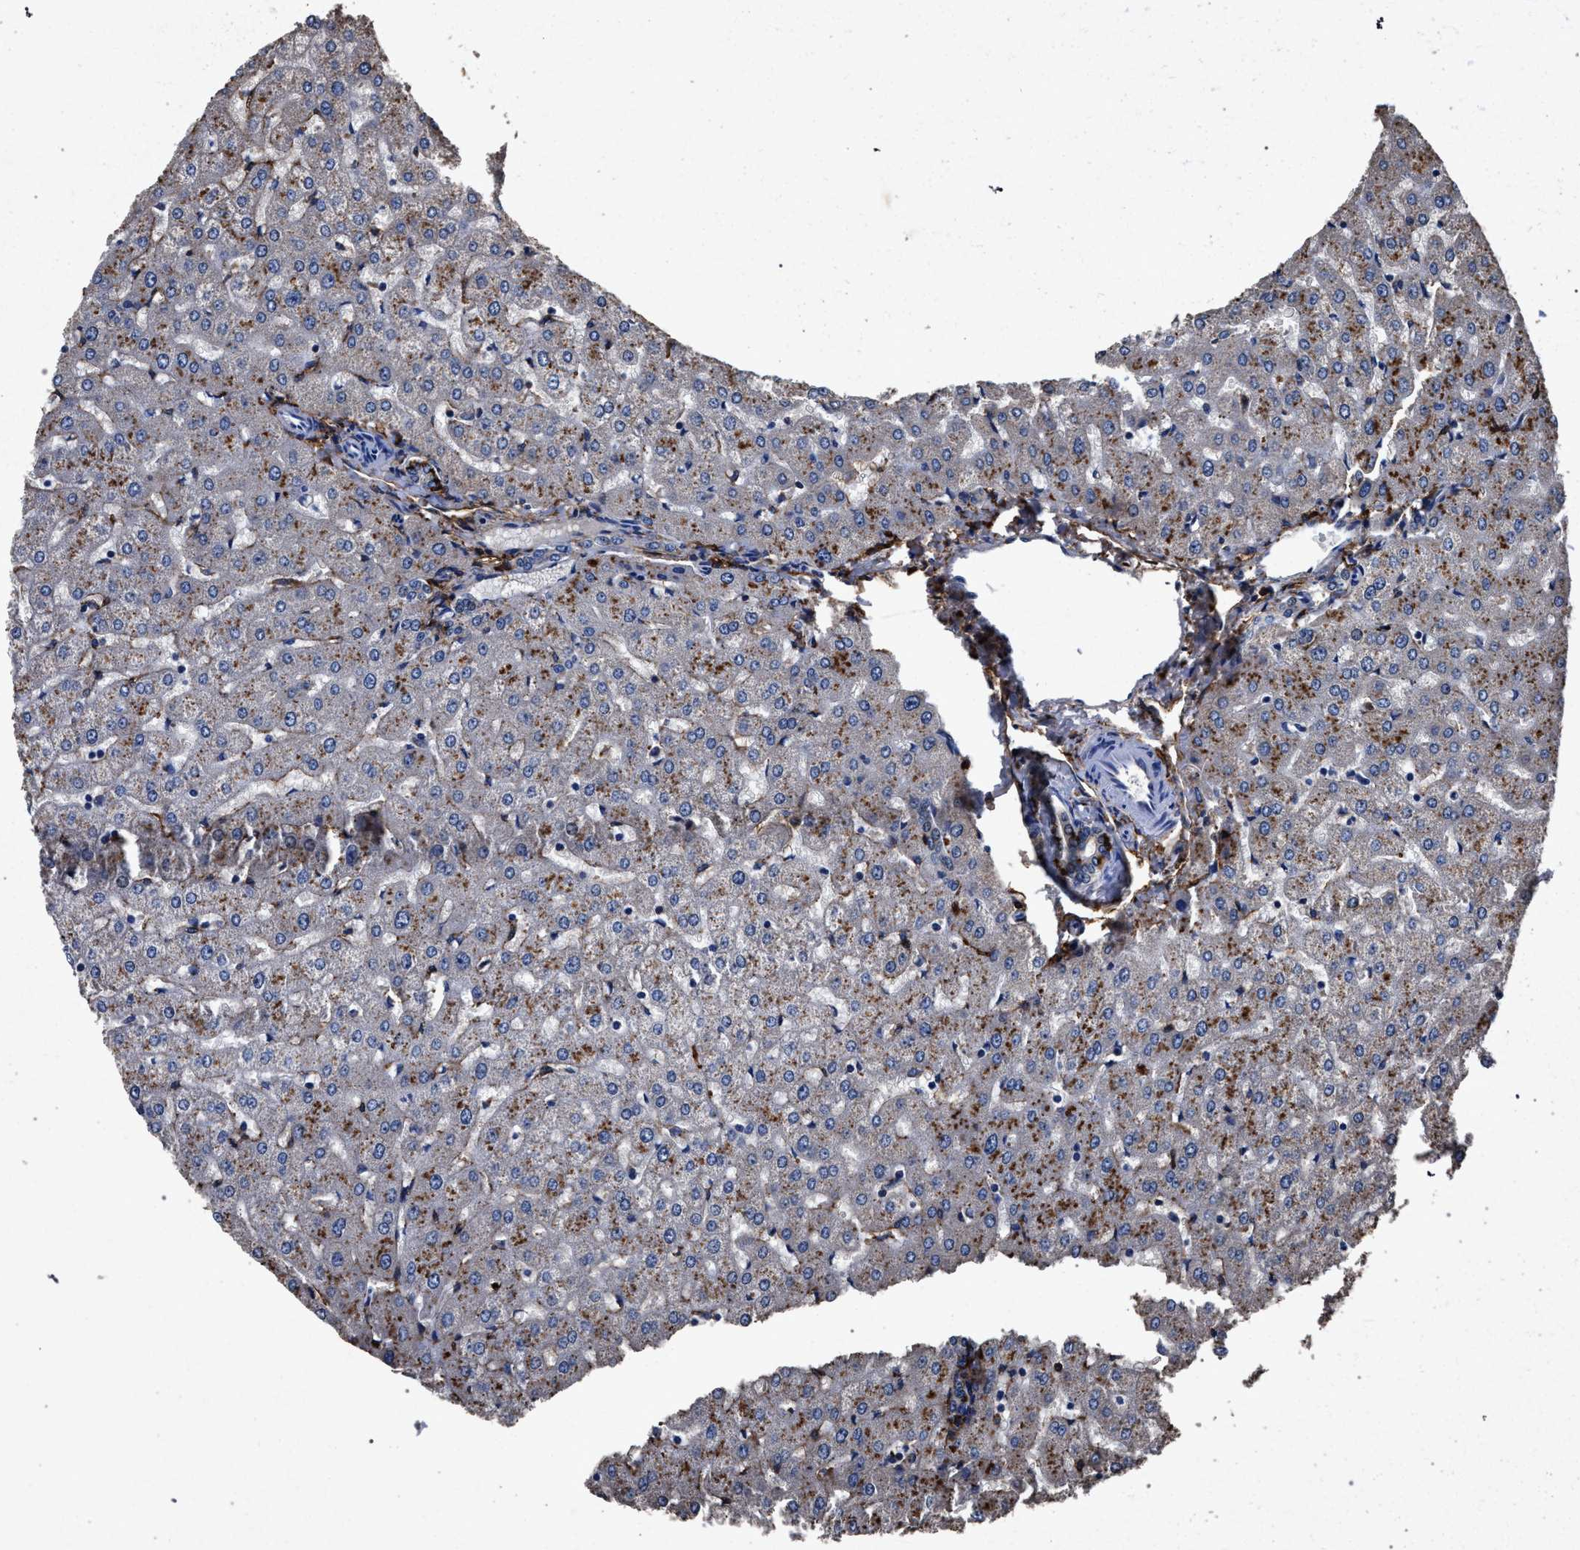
{"staining": {"intensity": "negative", "quantity": "none", "location": "none"}, "tissue": "liver", "cell_type": "Cholangiocytes", "image_type": "normal", "snomed": [{"axis": "morphology", "description": "Normal tissue, NOS"}, {"axis": "morphology", "description": "Fibrosis, NOS"}, {"axis": "topography", "description": "Liver"}], "caption": "DAB immunohistochemical staining of unremarkable liver shows no significant positivity in cholangiocytes.", "gene": "MARCKS", "patient": {"sex": "female", "age": 29}}